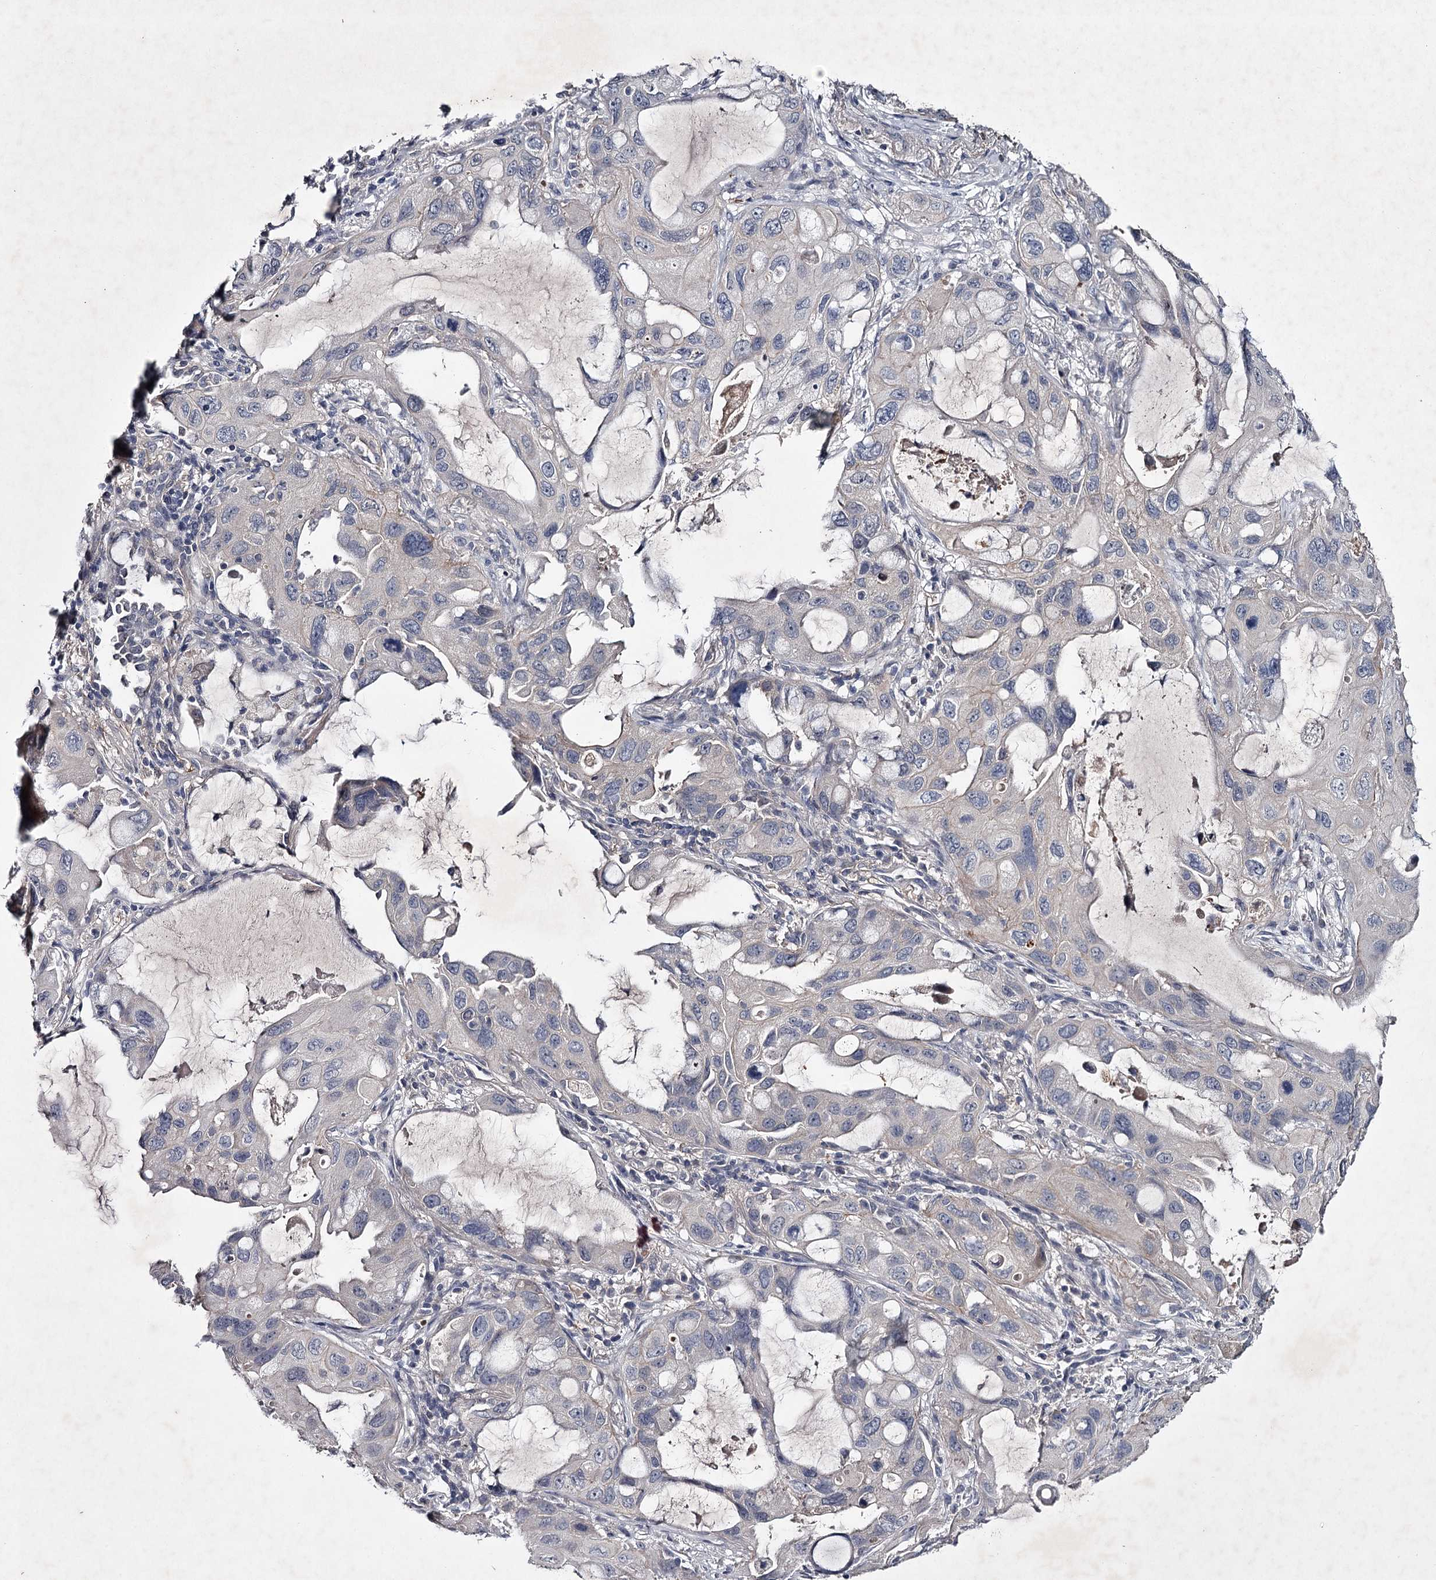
{"staining": {"intensity": "negative", "quantity": "none", "location": "none"}, "tissue": "lung cancer", "cell_type": "Tumor cells", "image_type": "cancer", "snomed": [{"axis": "morphology", "description": "Squamous cell carcinoma, NOS"}, {"axis": "topography", "description": "Lung"}], "caption": "The histopathology image reveals no significant staining in tumor cells of squamous cell carcinoma (lung). (Immunohistochemistry, brightfield microscopy, high magnification).", "gene": "FDXACB1", "patient": {"sex": "female", "age": 73}}